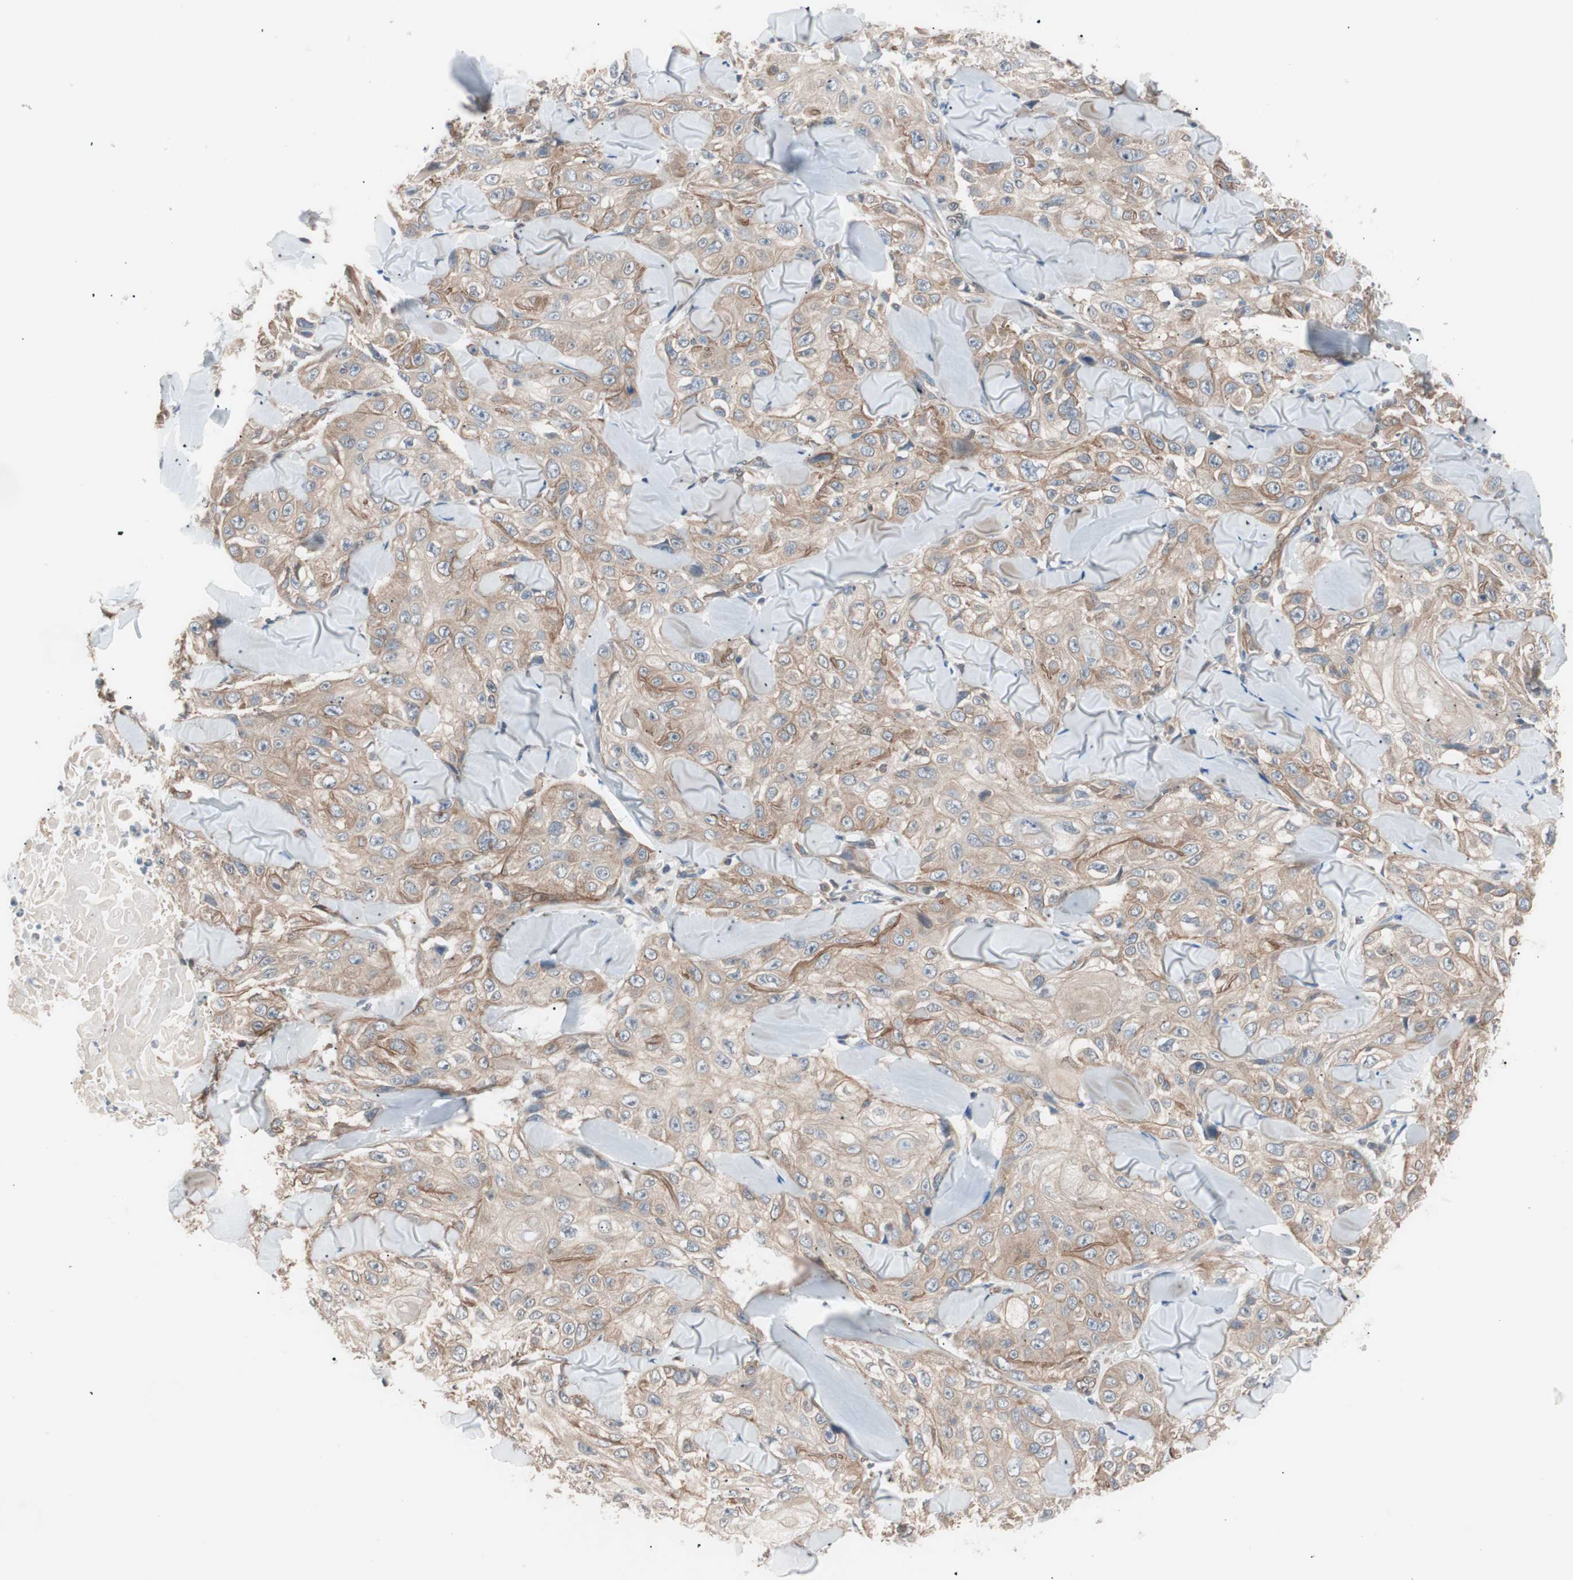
{"staining": {"intensity": "moderate", "quantity": ">75%", "location": "cytoplasmic/membranous"}, "tissue": "skin cancer", "cell_type": "Tumor cells", "image_type": "cancer", "snomed": [{"axis": "morphology", "description": "Squamous cell carcinoma, NOS"}, {"axis": "topography", "description": "Skin"}], "caption": "The image shows immunohistochemical staining of skin cancer. There is moderate cytoplasmic/membranous staining is appreciated in about >75% of tumor cells. (IHC, brightfield microscopy, high magnification).", "gene": "SMG1", "patient": {"sex": "male", "age": 86}}